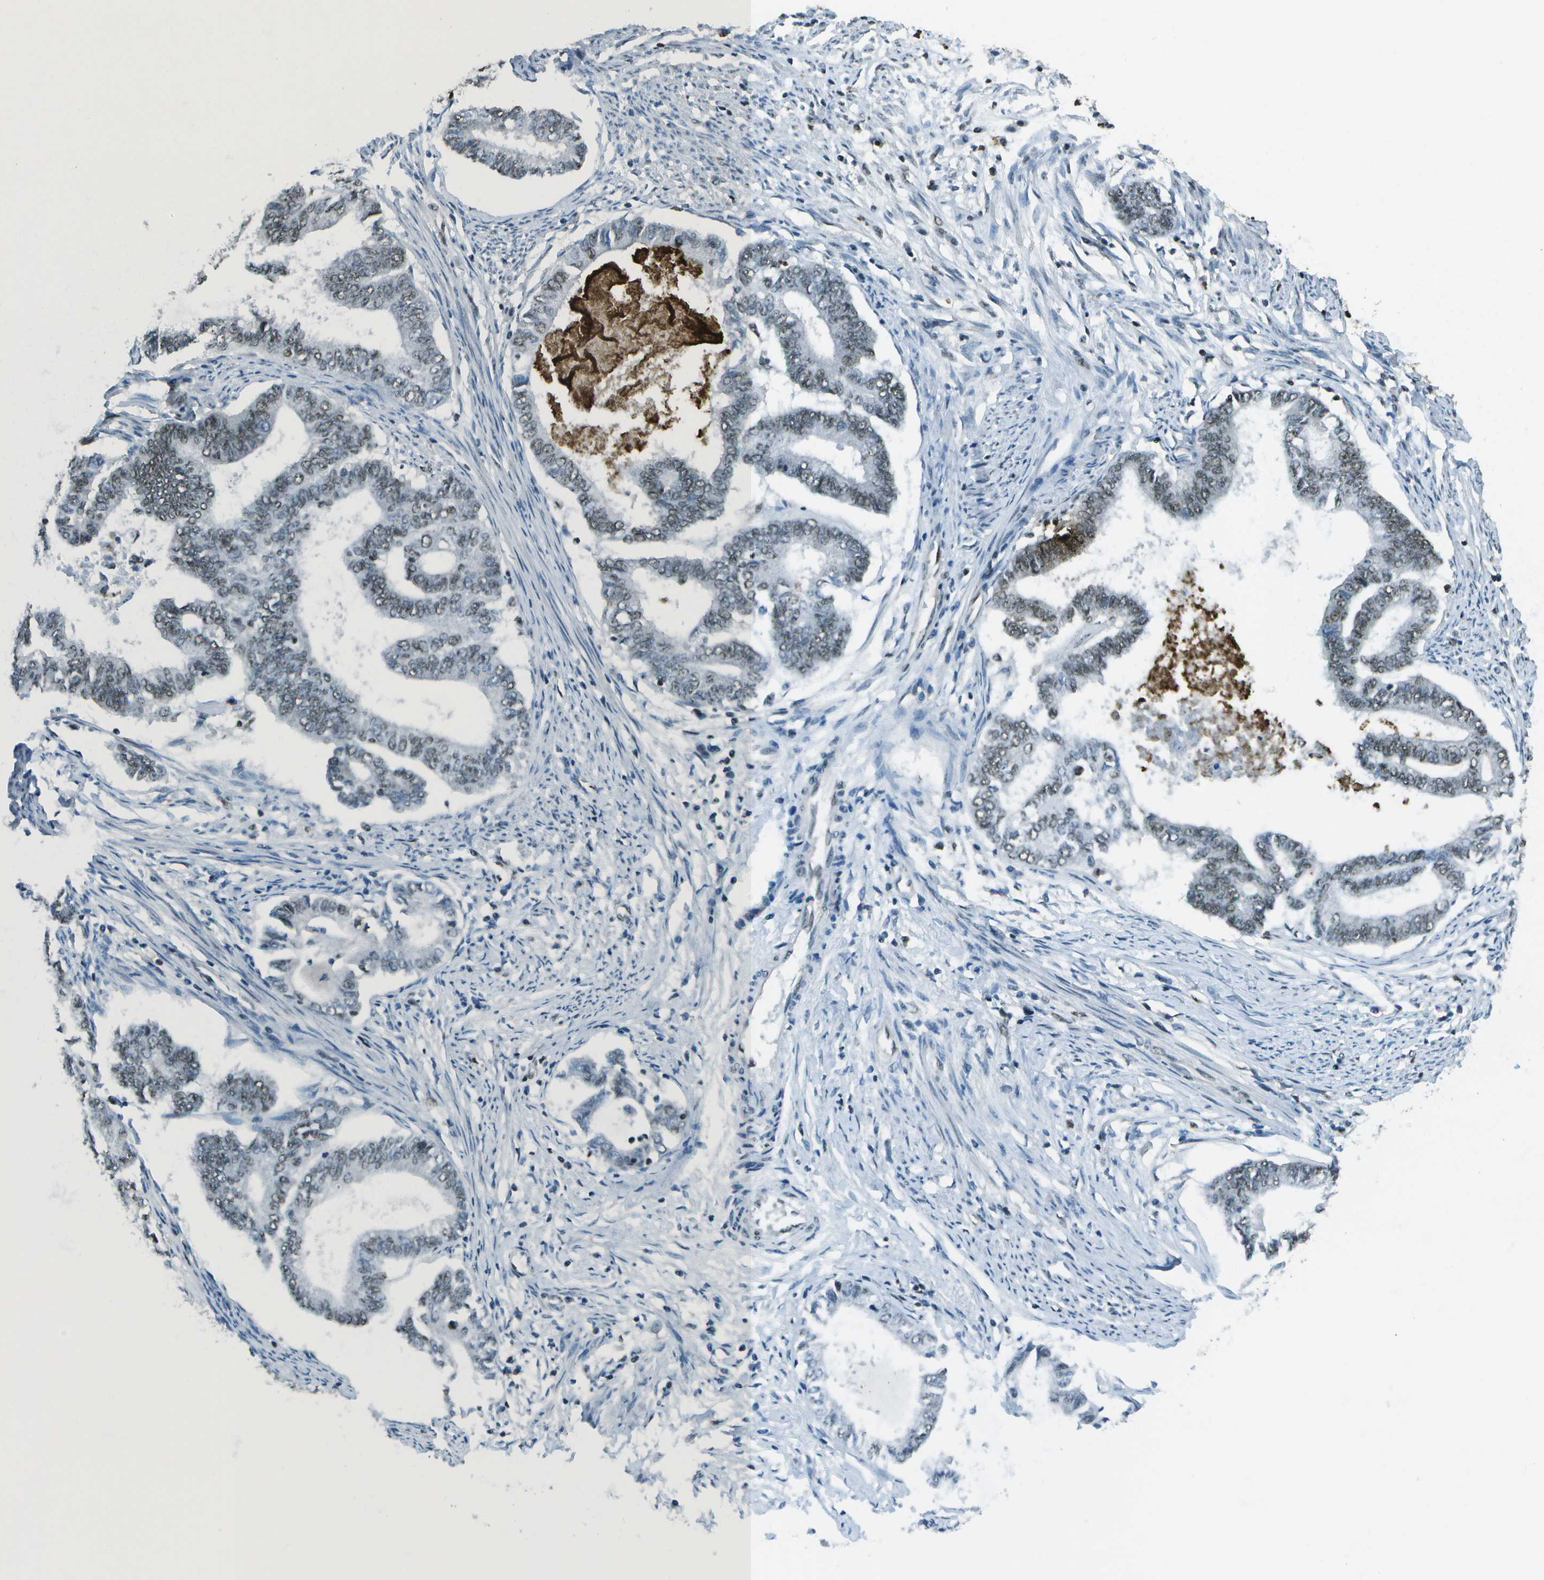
{"staining": {"intensity": "weak", "quantity": "25%-75%", "location": "nuclear"}, "tissue": "endometrial cancer", "cell_type": "Tumor cells", "image_type": "cancer", "snomed": [{"axis": "morphology", "description": "Adenocarcinoma, NOS"}, {"axis": "topography", "description": "Endometrium"}], "caption": "Approximately 25%-75% of tumor cells in endometrial cancer (adenocarcinoma) exhibit weak nuclear protein staining as visualized by brown immunohistochemical staining.", "gene": "DEPDC1", "patient": {"sex": "female", "age": 86}}